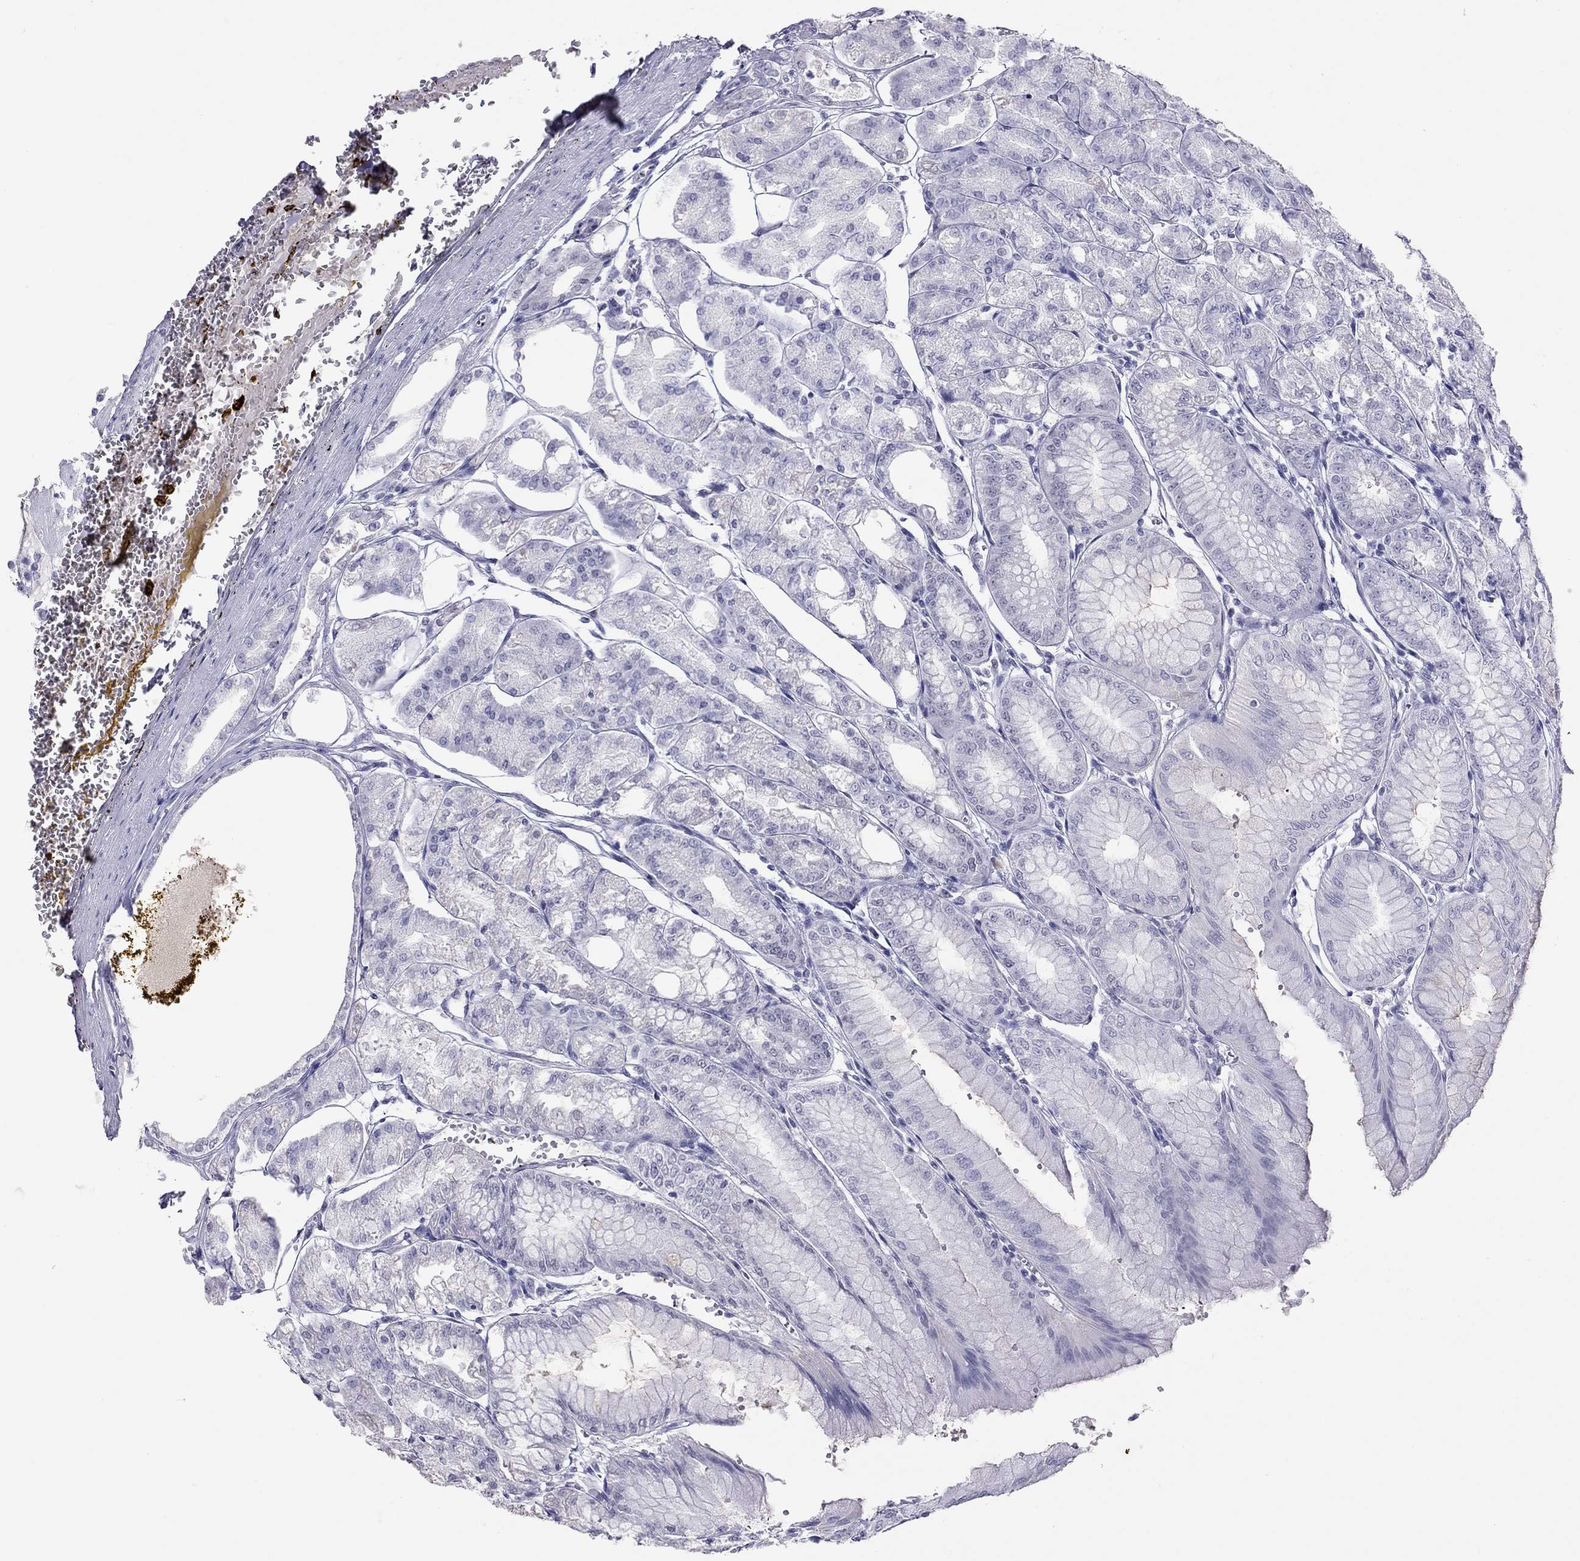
{"staining": {"intensity": "negative", "quantity": "none", "location": "none"}, "tissue": "stomach", "cell_type": "Glandular cells", "image_type": "normal", "snomed": [{"axis": "morphology", "description": "Normal tissue, NOS"}, {"axis": "topography", "description": "Stomach, lower"}], "caption": "This is a image of immunohistochemistry staining of normal stomach, which shows no expression in glandular cells. The staining is performed using DAB brown chromogen with nuclei counter-stained in using hematoxylin.", "gene": "JHY", "patient": {"sex": "male", "age": 71}}